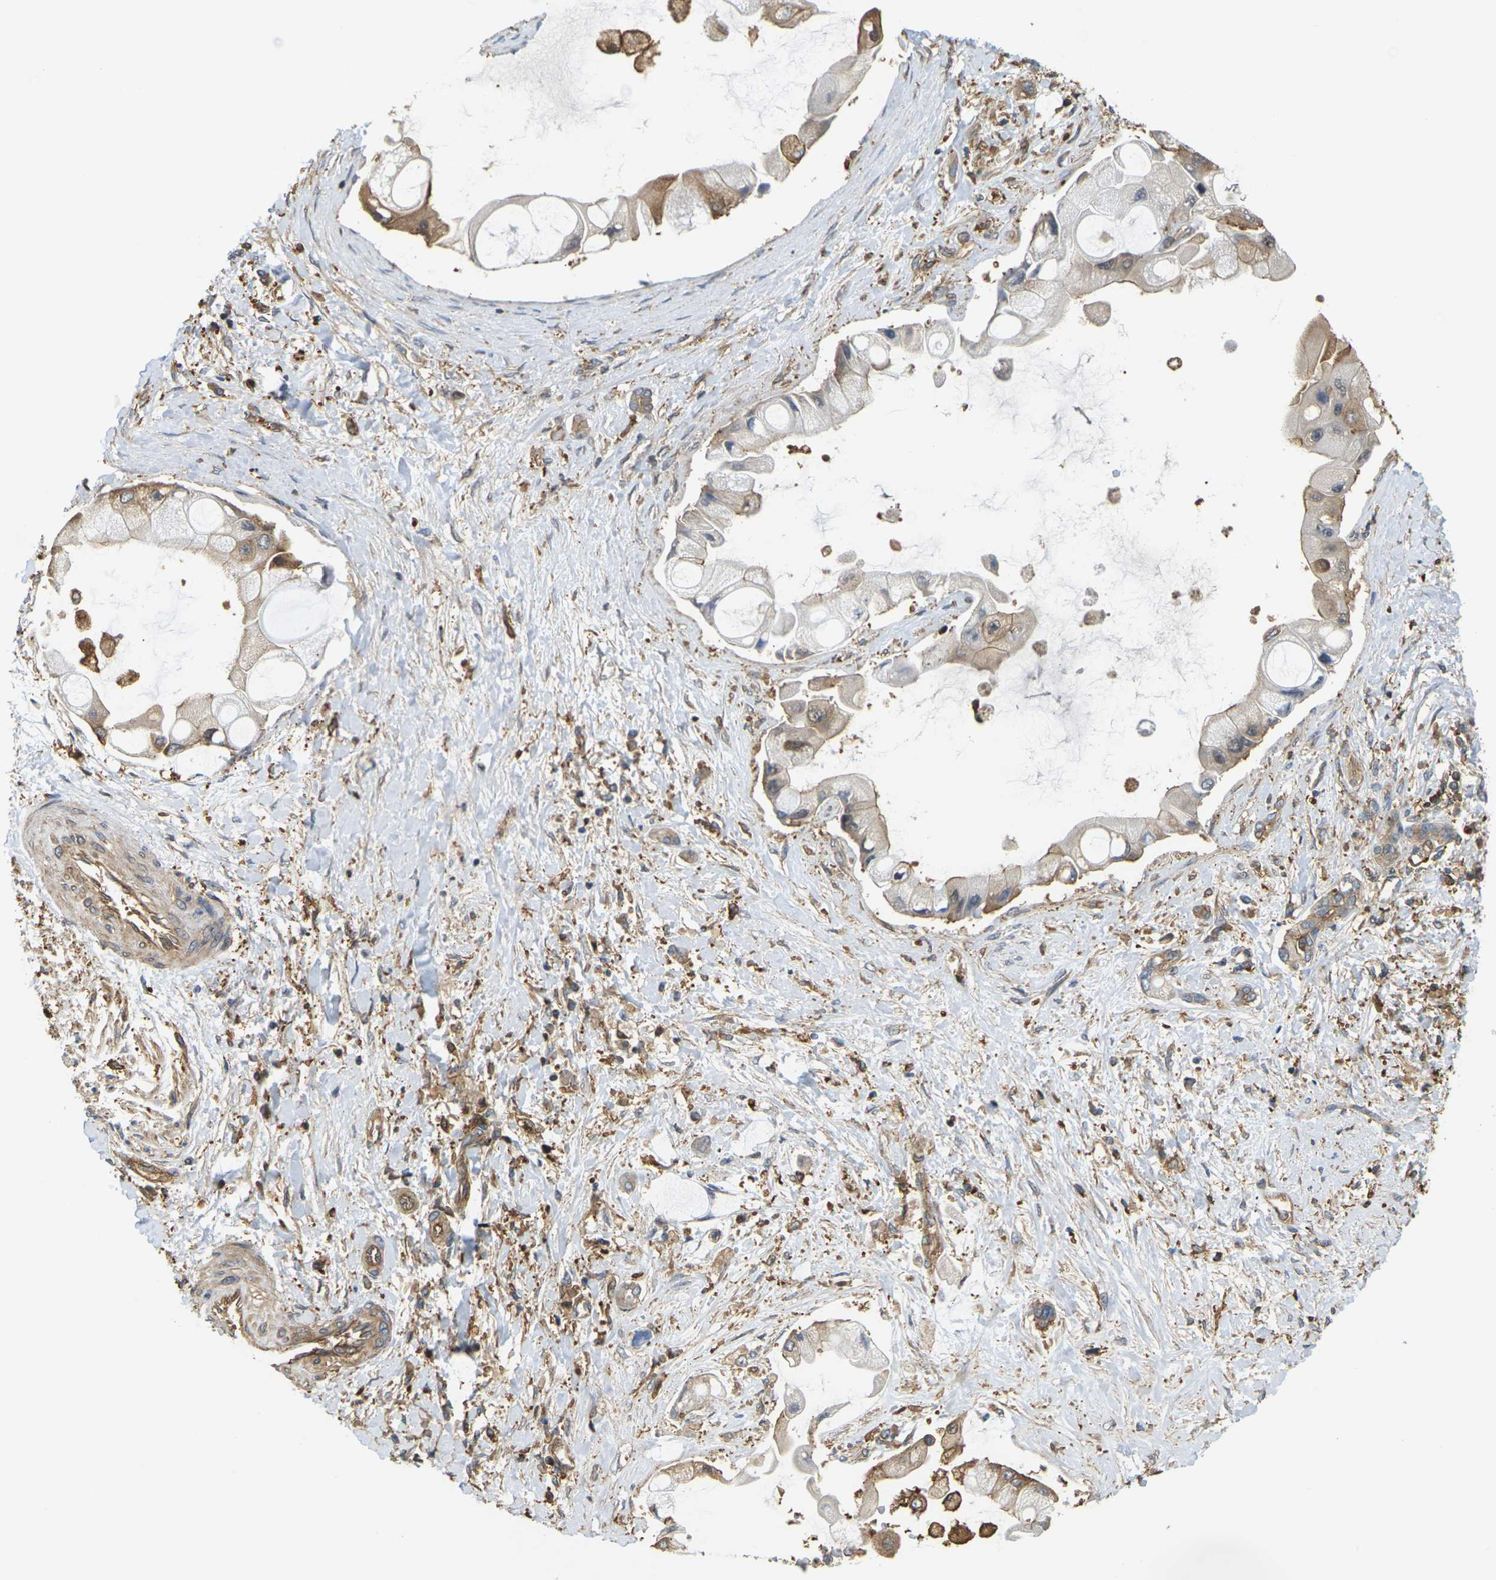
{"staining": {"intensity": "moderate", "quantity": "<25%", "location": "cytoplasmic/membranous"}, "tissue": "liver cancer", "cell_type": "Tumor cells", "image_type": "cancer", "snomed": [{"axis": "morphology", "description": "Cholangiocarcinoma"}, {"axis": "topography", "description": "Liver"}], "caption": "Tumor cells reveal low levels of moderate cytoplasmic/membranous expression in approximately <25% of cells in liver cholangiocarcinoma.", "gene": "IQGAP1", "patient": {"sex": "male", "age": 50}}